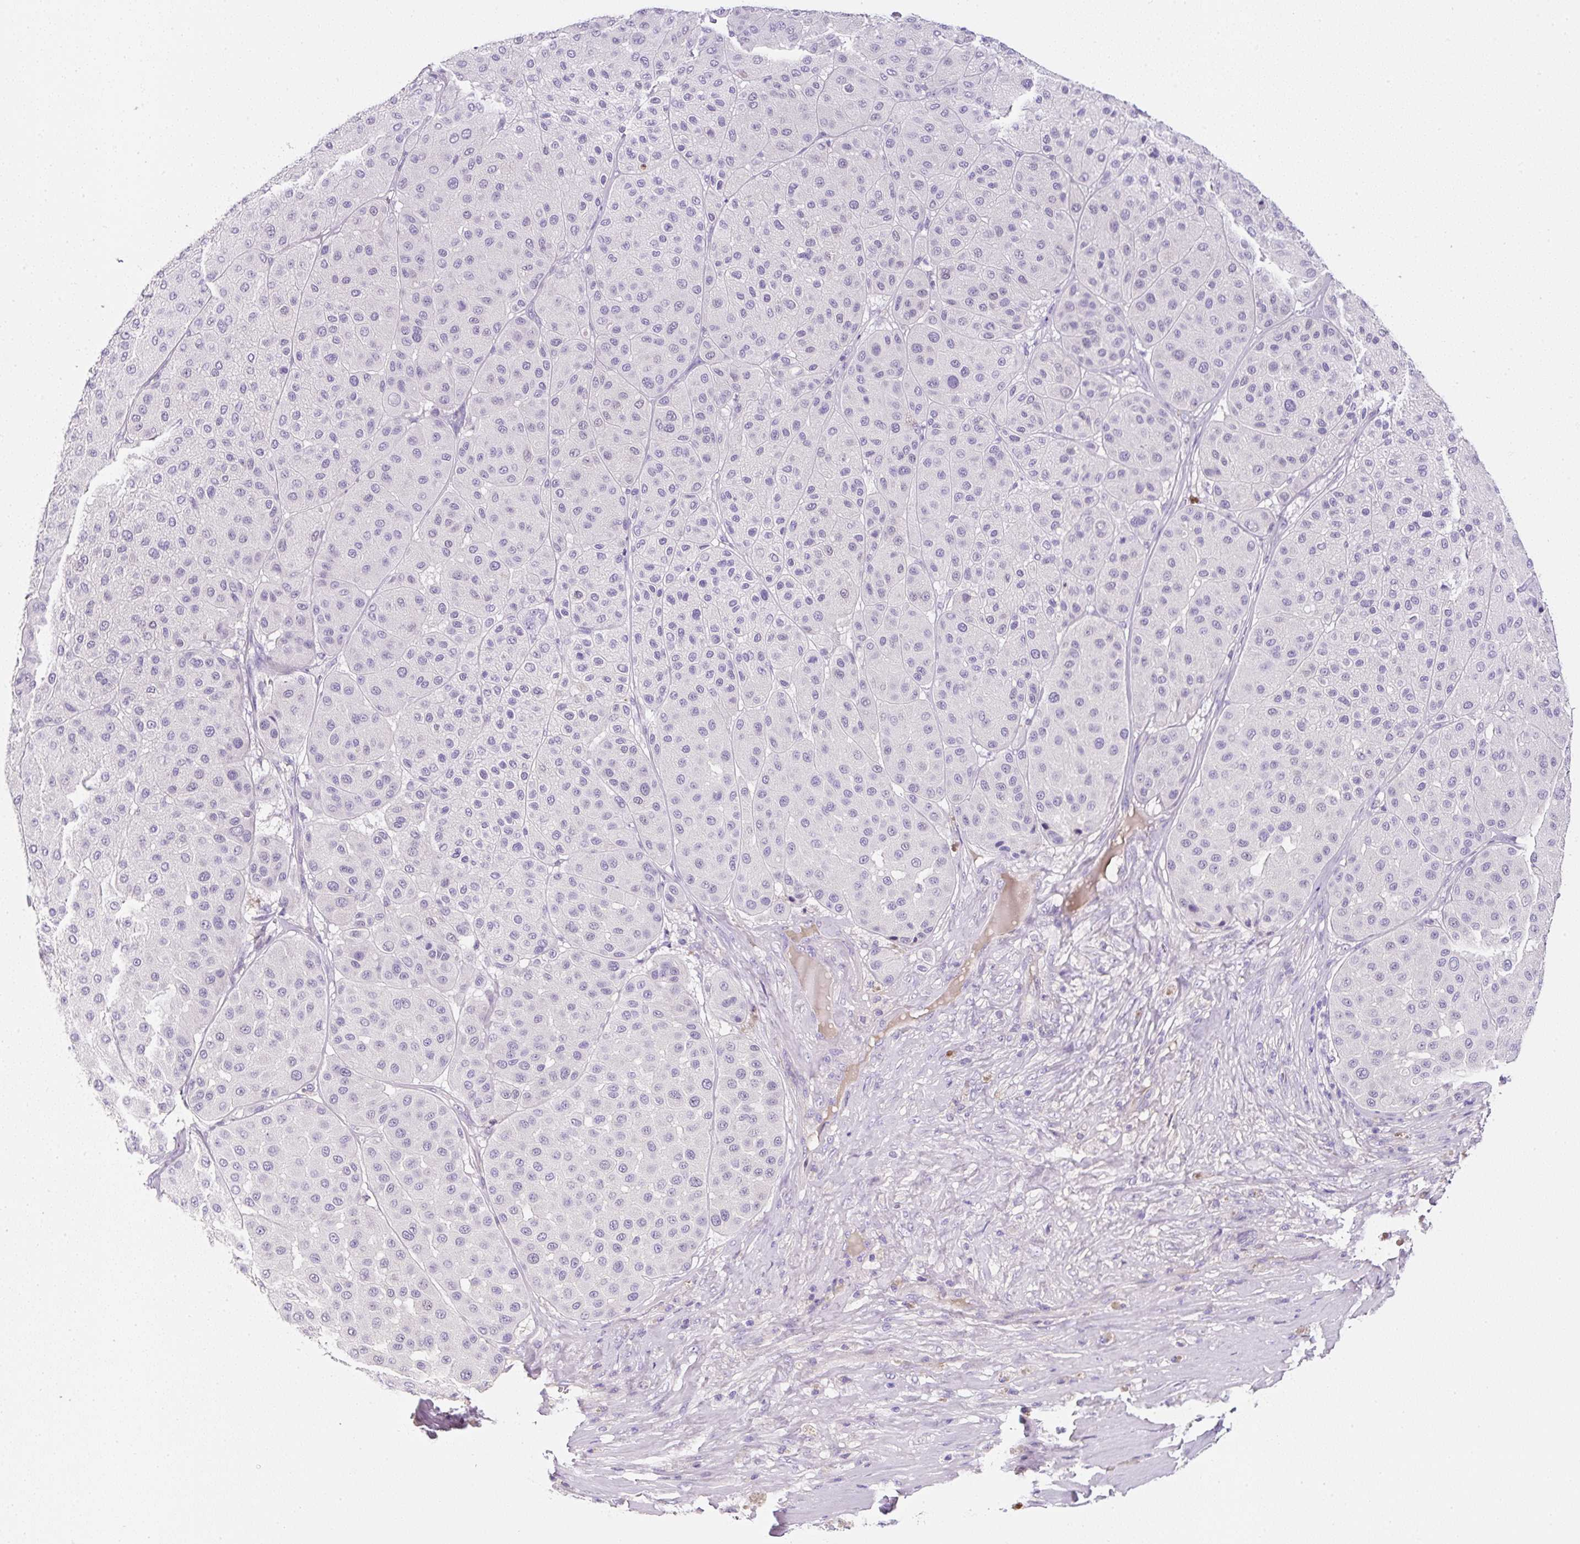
{"staining": {"intensity": "negative", "quantity": "none", "location": "none"}, "tissue": "melanoma", "cell_type": "Tumor cells", "image_type": "cancer", "snomed": [{"axis": "morphology", "description": "Malignant melanoma, Metastatic site"}, {"axis": "topography", "description": "Smooth muscle"}], "caption": "This is an immunohistochemistry photomicrograph of human melanoma. There is no staining in tumor cells.", "gene": "OR14A2", "patient": {"sex": "male", "age": 41}}